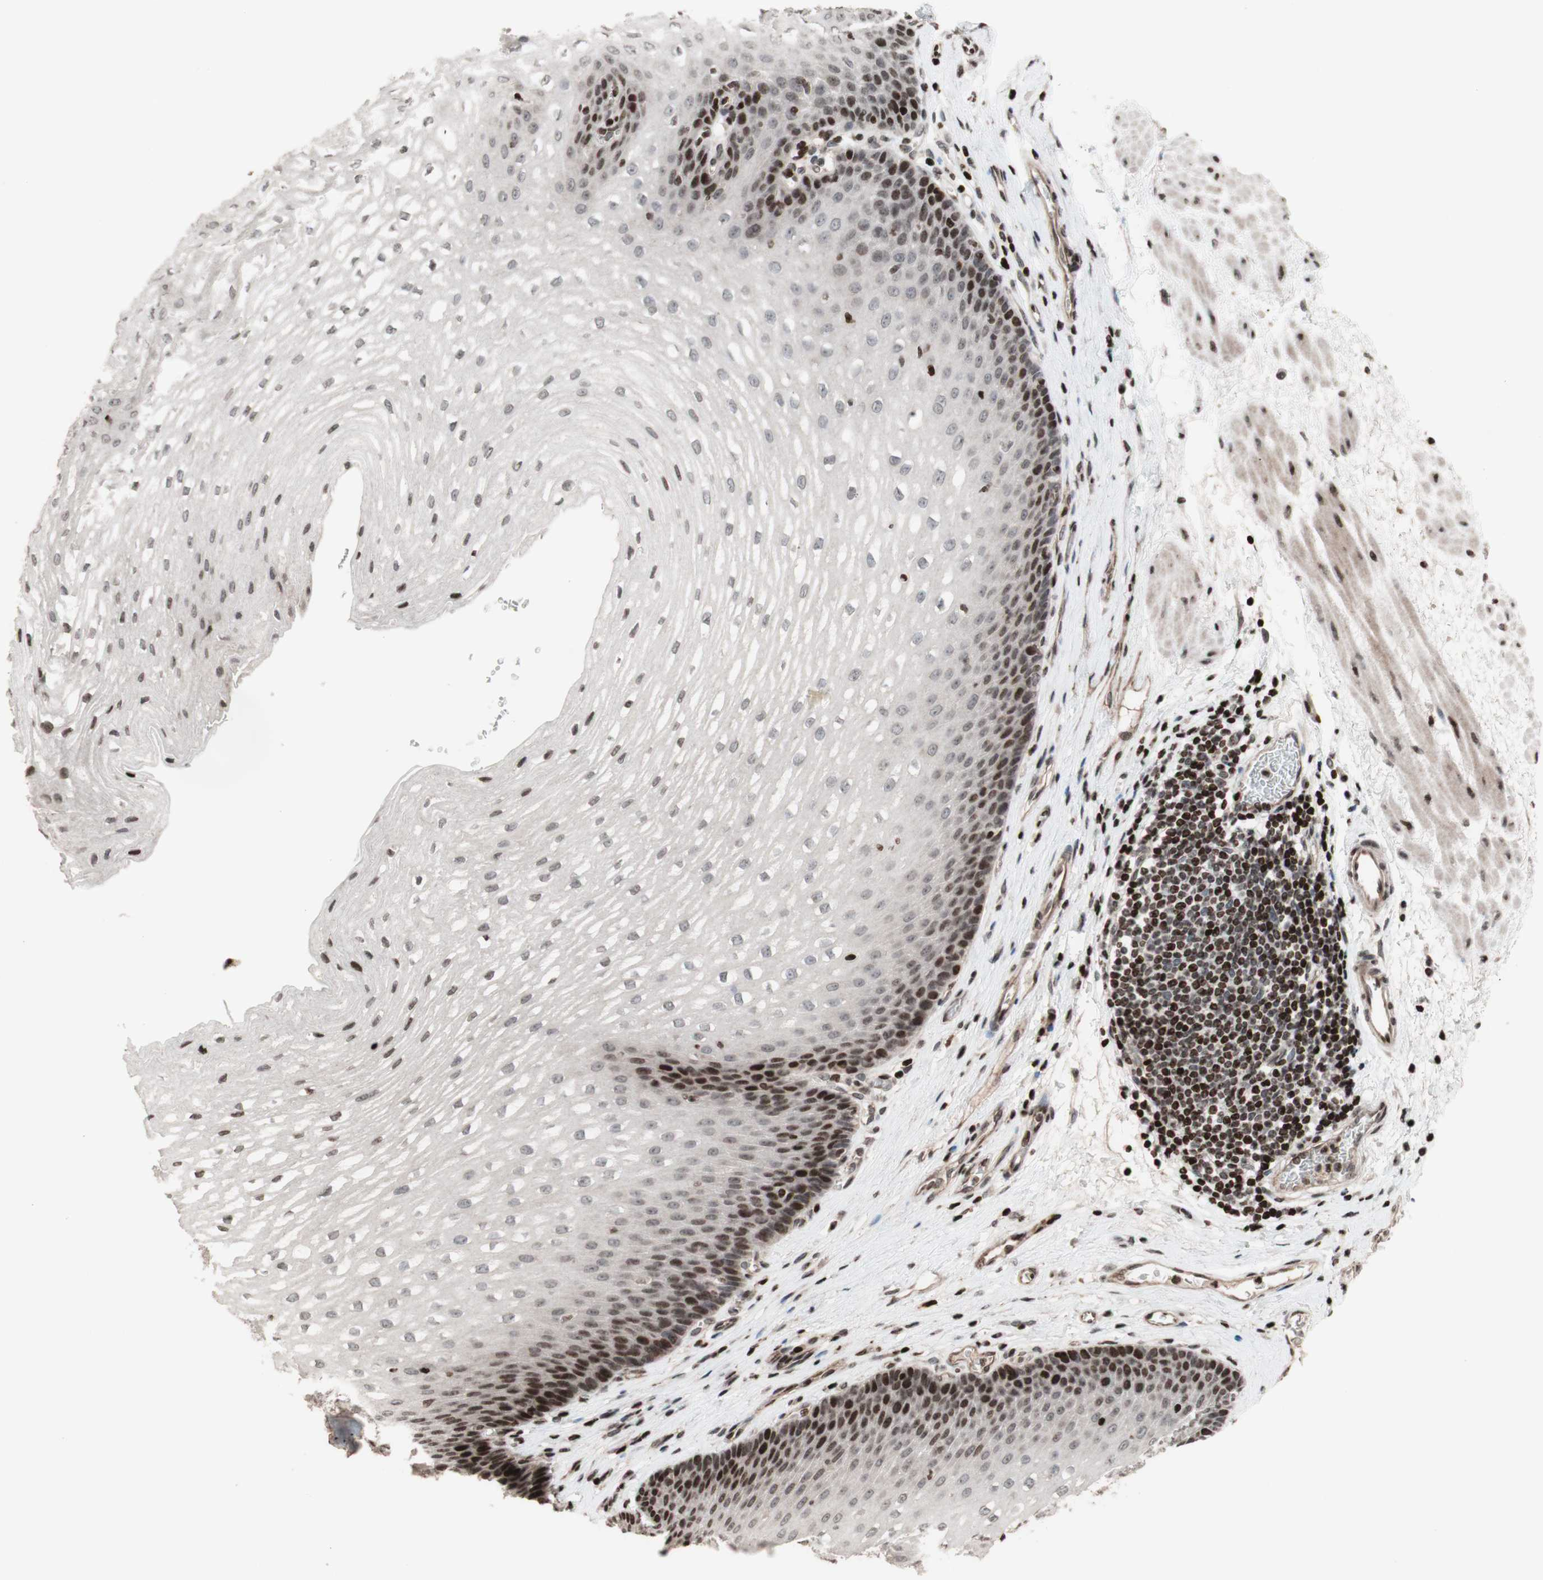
{"staining": {"intensity": "strong", "quantity": "<25%", "location": "nuclear"}, "tissue": "esophagus", "cell_type": "Squamous epithelial cells", "image_type": "normal", "snomed": [{"axis": "morphology", "description": "Normal tissue, NOS"}, {"axis": "topography", "description": "Esophagus"}], "caption": "A medium amount of strong nuclear positivity is seen in about <25% of squamous epithelial cells in benign esophagus. The staining is performed using DAB (3,3'-diaminobenzidine) brown chromogen to label protein expression. The nuclei are counter-stained blue using hematoxylin.", "gene": "POLA1", "patient": {"sex": "male", "age": 48}}